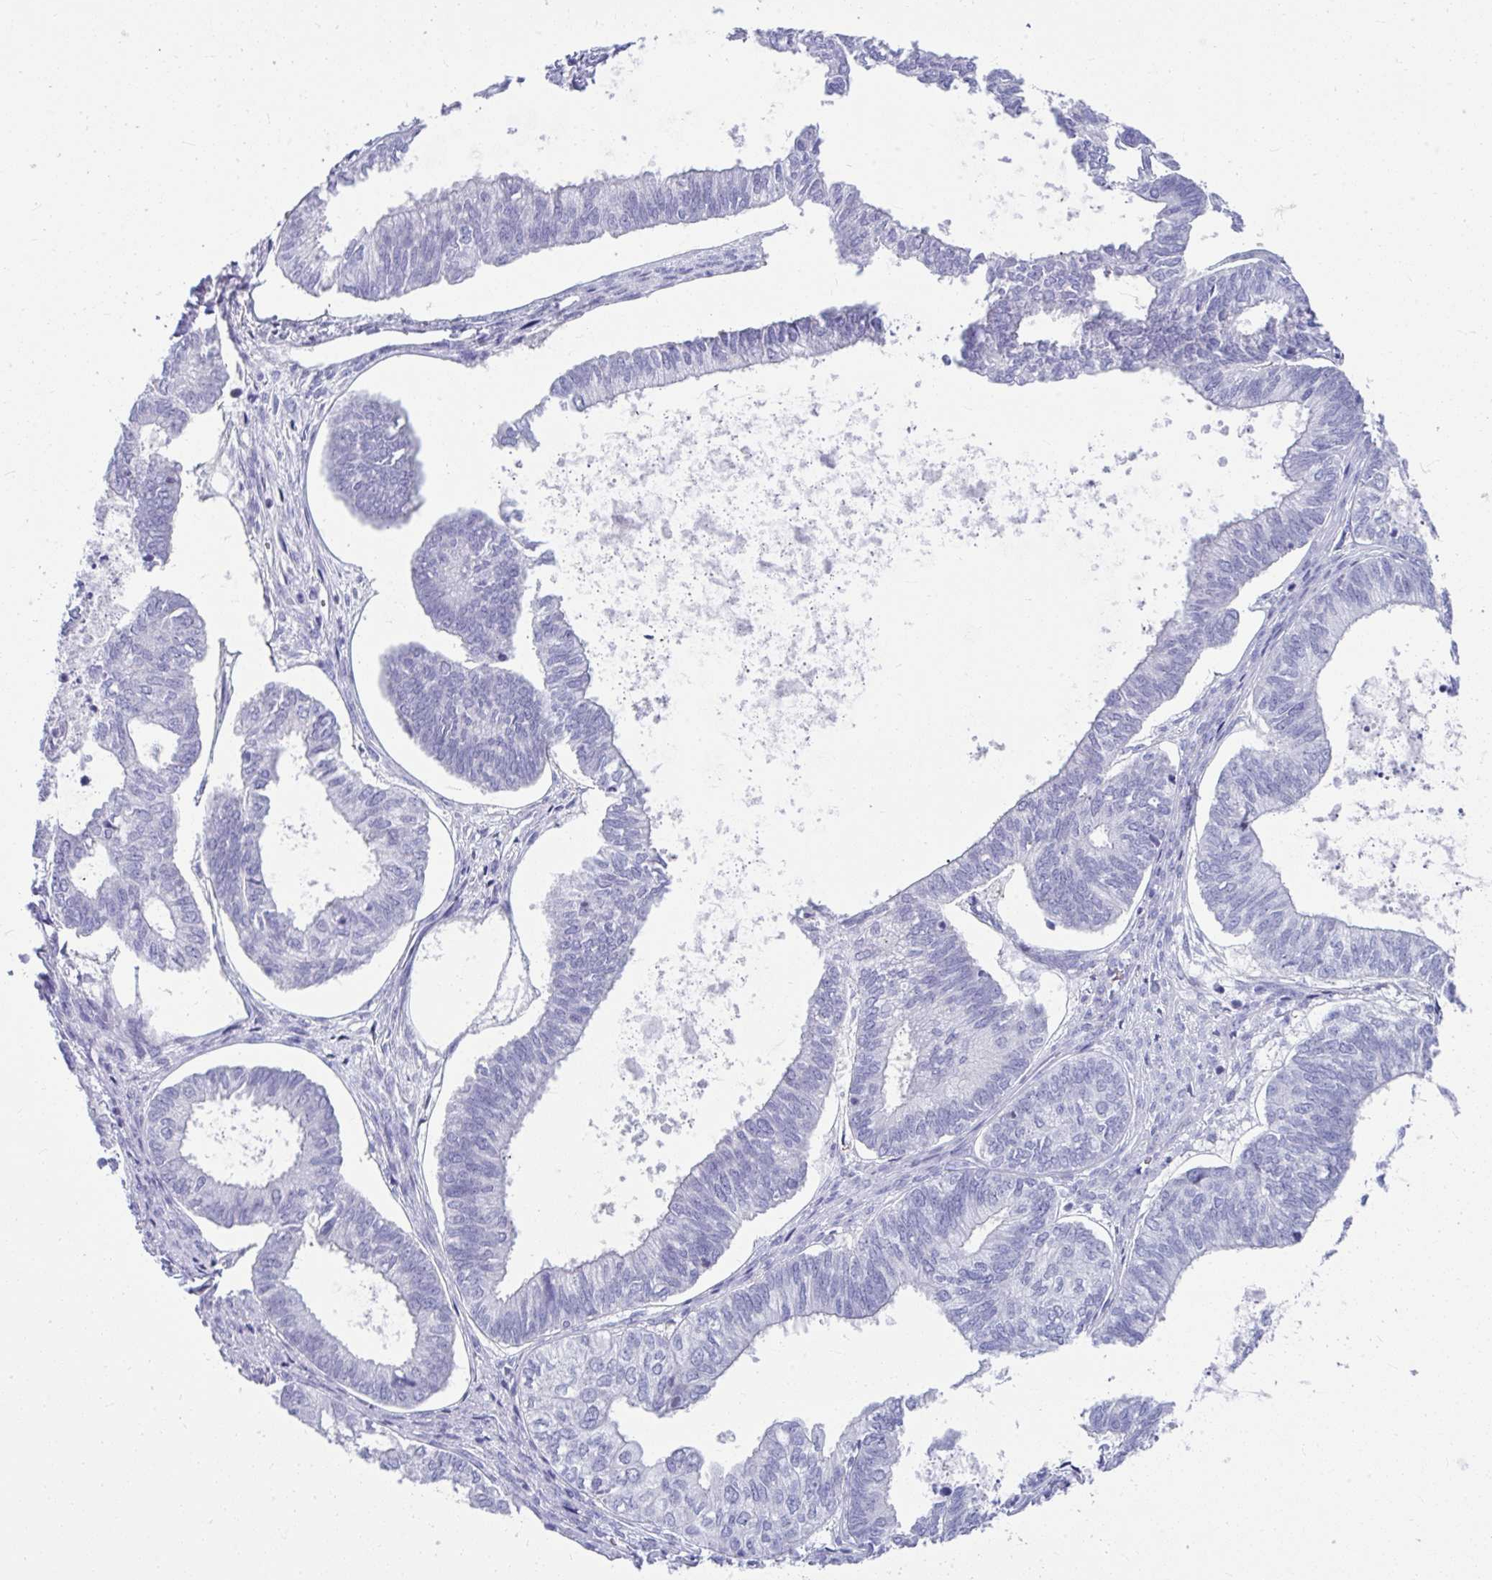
{"staining": {"intensity": "negative", "quantity": "none", "location": "none"}, "tissue": "ovarian cancer", "cell_type": "Tumor cells", "image_type": "cancer", "snomed": [{"axis": "morphology", "description": "Carcinoma, endometroid"}, {"axis": "topography", "description": "Ovary"}], "caption": "Image shows no protein expression in tumor cells of ovarian cancer tissue.", "gene": "ISL1", "patient": {"sex": "female", "age": 64}}